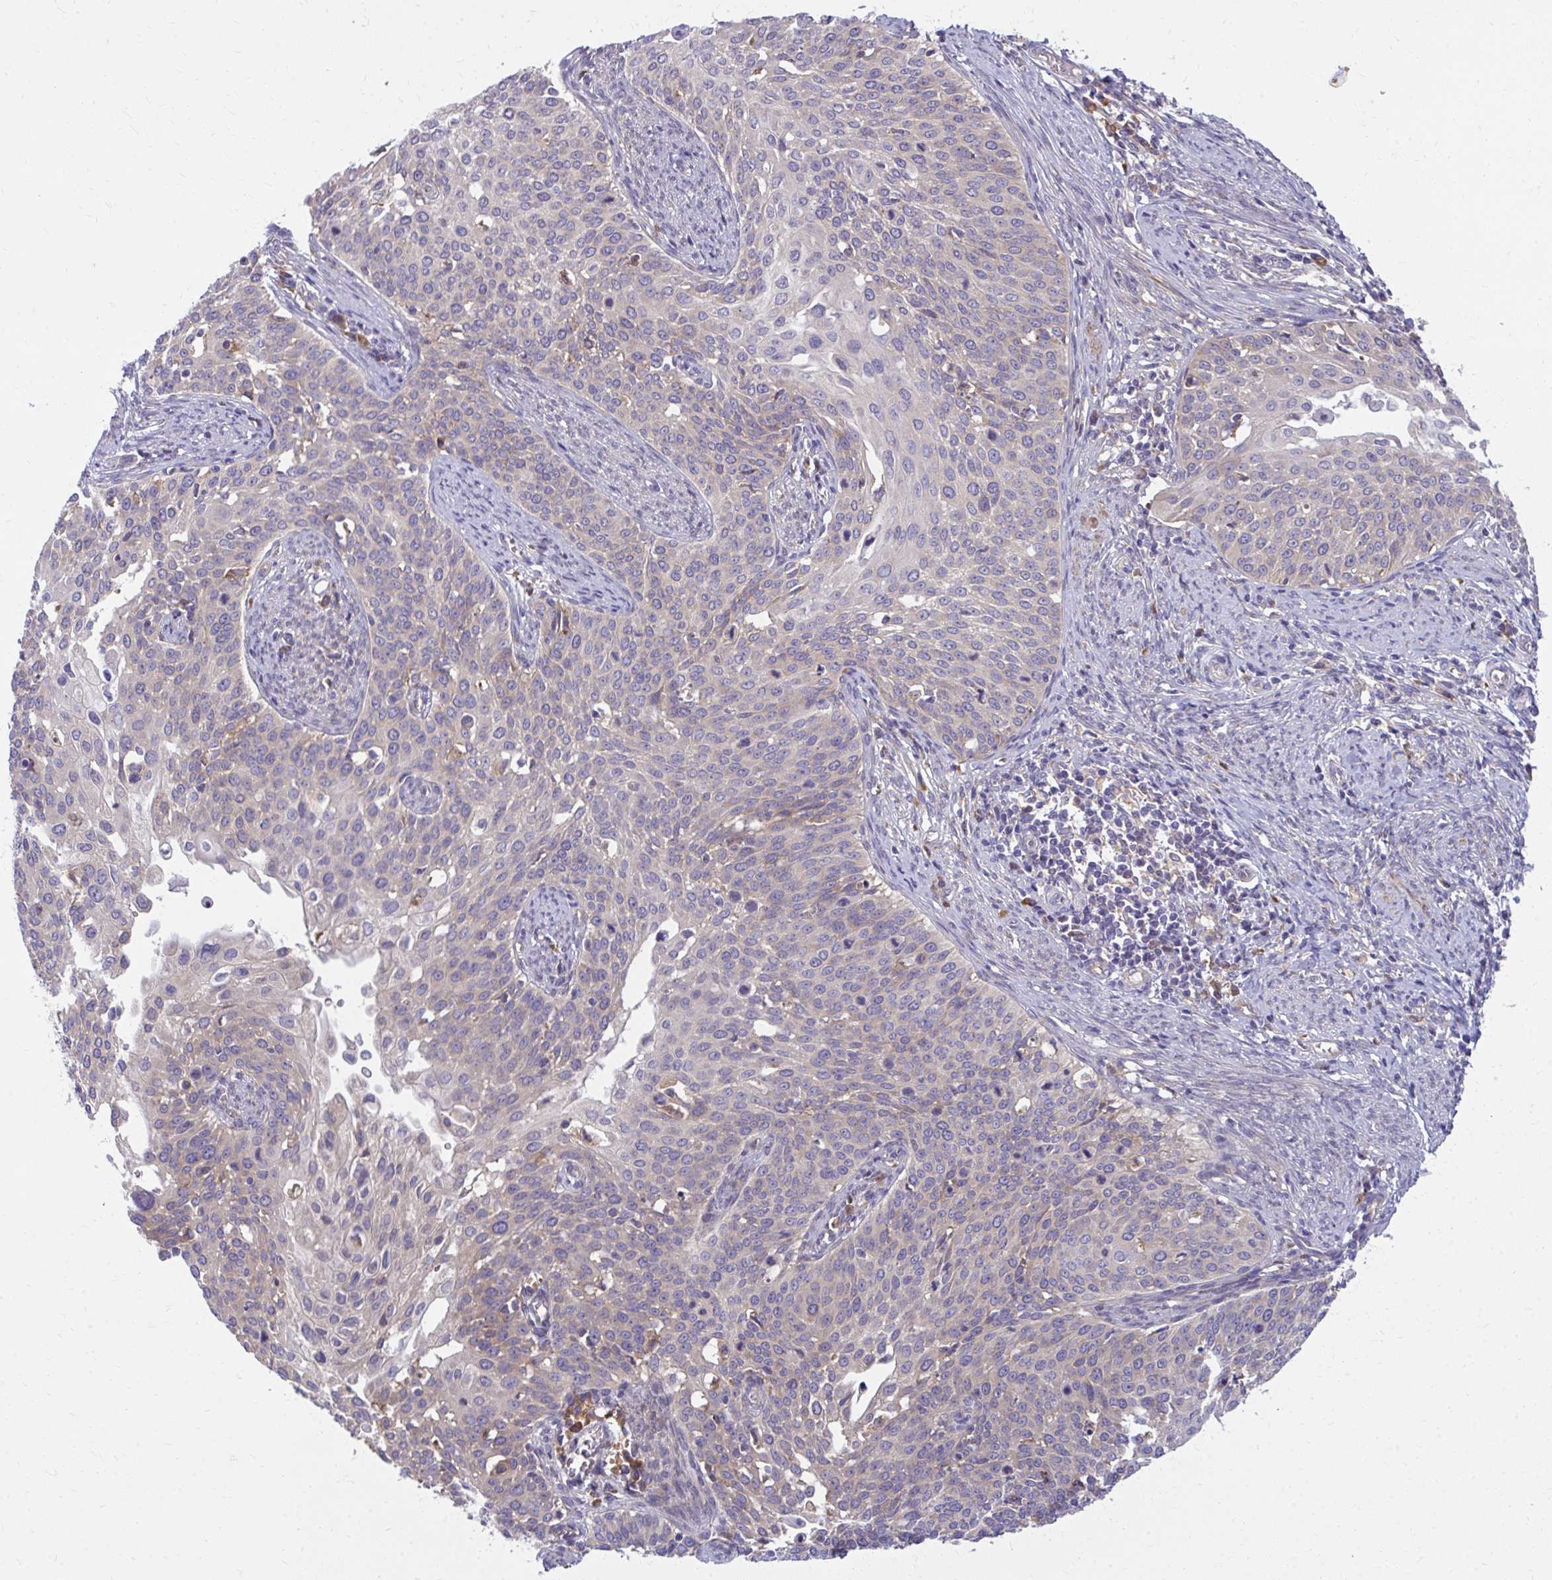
{"staining": {"intensity": "negative", "quantity": "none", "location": "none"}, "tissue": "cervical cancer", "cell_type": "Tumor cells", "image_type": "cancer", "snomed": [{"axis": "morphology", "description": "Squamous cell carcinoma, NOS"}, {"axis": "topography", "description": "Cervix"}], "caption": "DAB (3,3'-diaminobenzidine) immunohistochemical staining of cervical squamous cell carcinoma demonstrates no significant expression in tumor cells.", "gene": "CEMP1", "patient": {"sex": "female", "age": 44}}